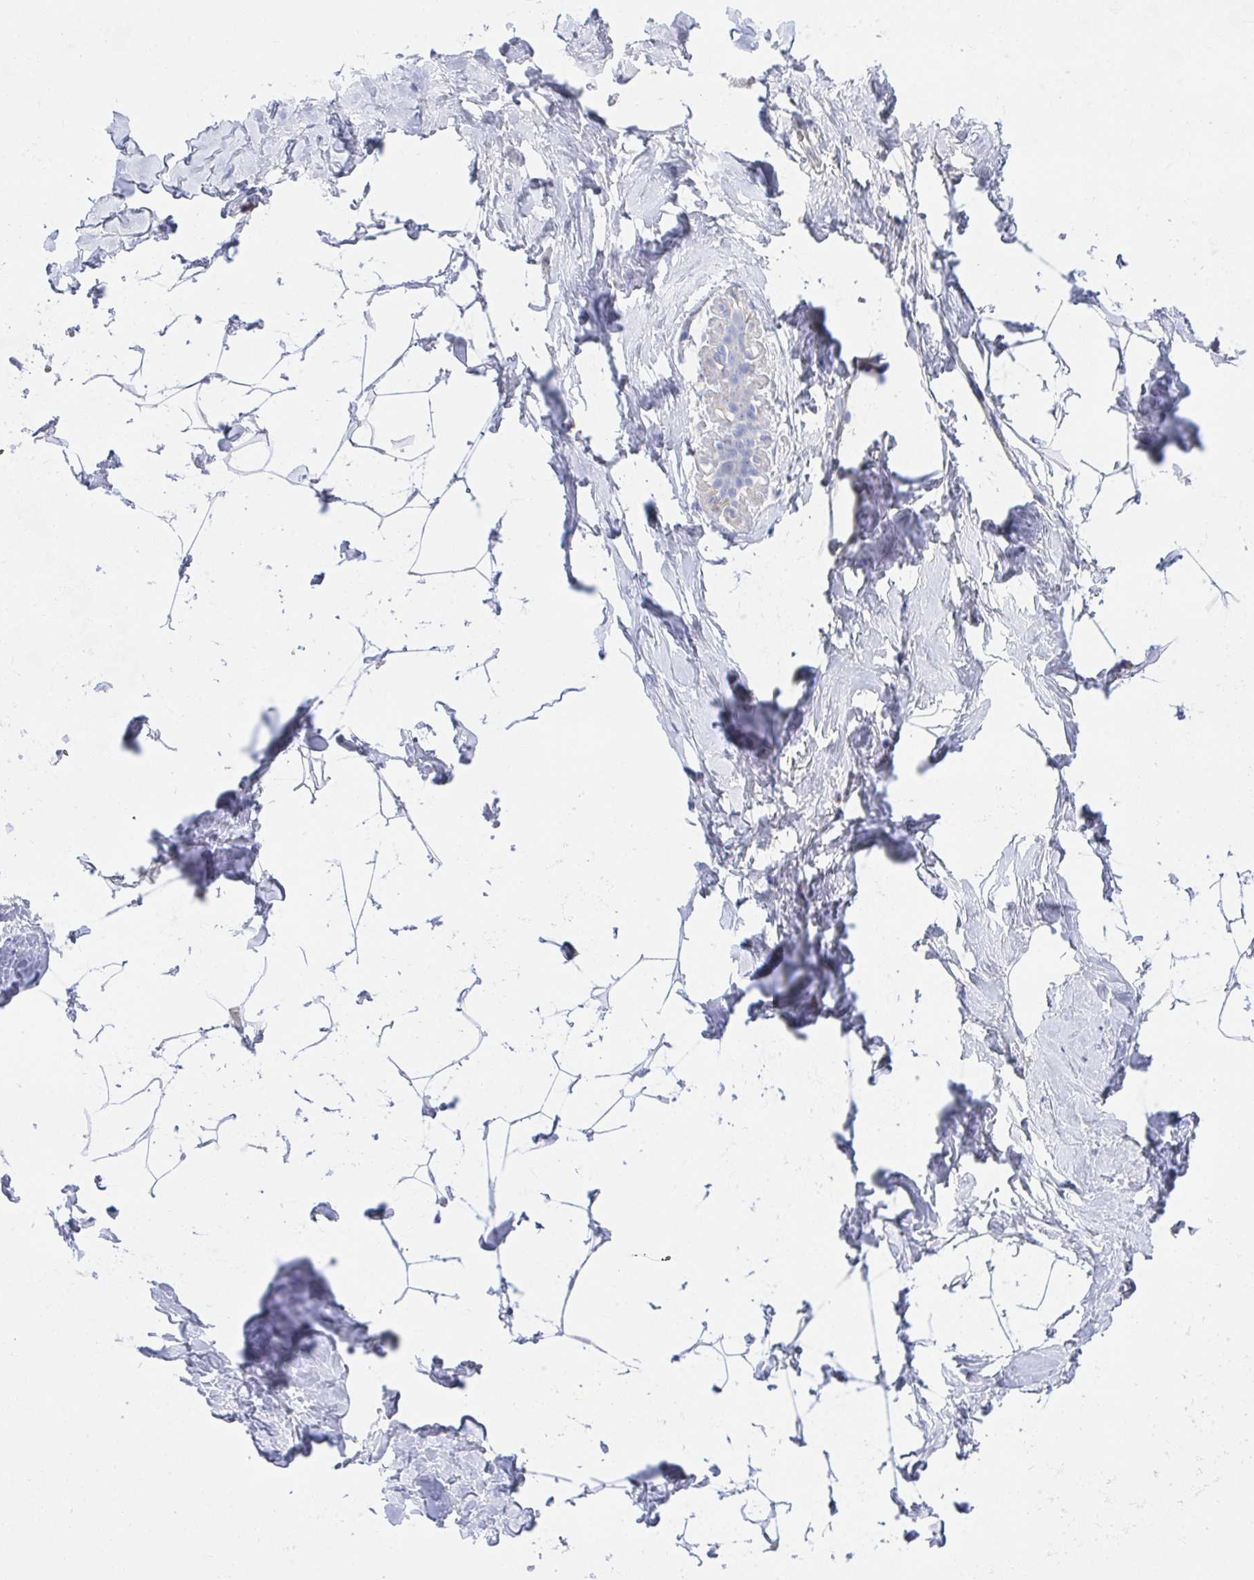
{"staining": {"intensity": "negative", "quantity": "none", "location": "none"}, "tissue": "breast", "cell_type": "Adipocytes", "image_type": "normal", "snomed": [{"axis": "morphology", "description": "Normal tissue, NOS"}, {"axis": "topography", "description": "Breast"}], "caption": "This micrograph is of benign breast stained with immunohistochemistry to label a protein in brown with the nuclei are counter-stained blue. There is no positivity in adipocytes.", "gene": "TNFAIP6", "patient": {"sex": "female", "age": 32}}